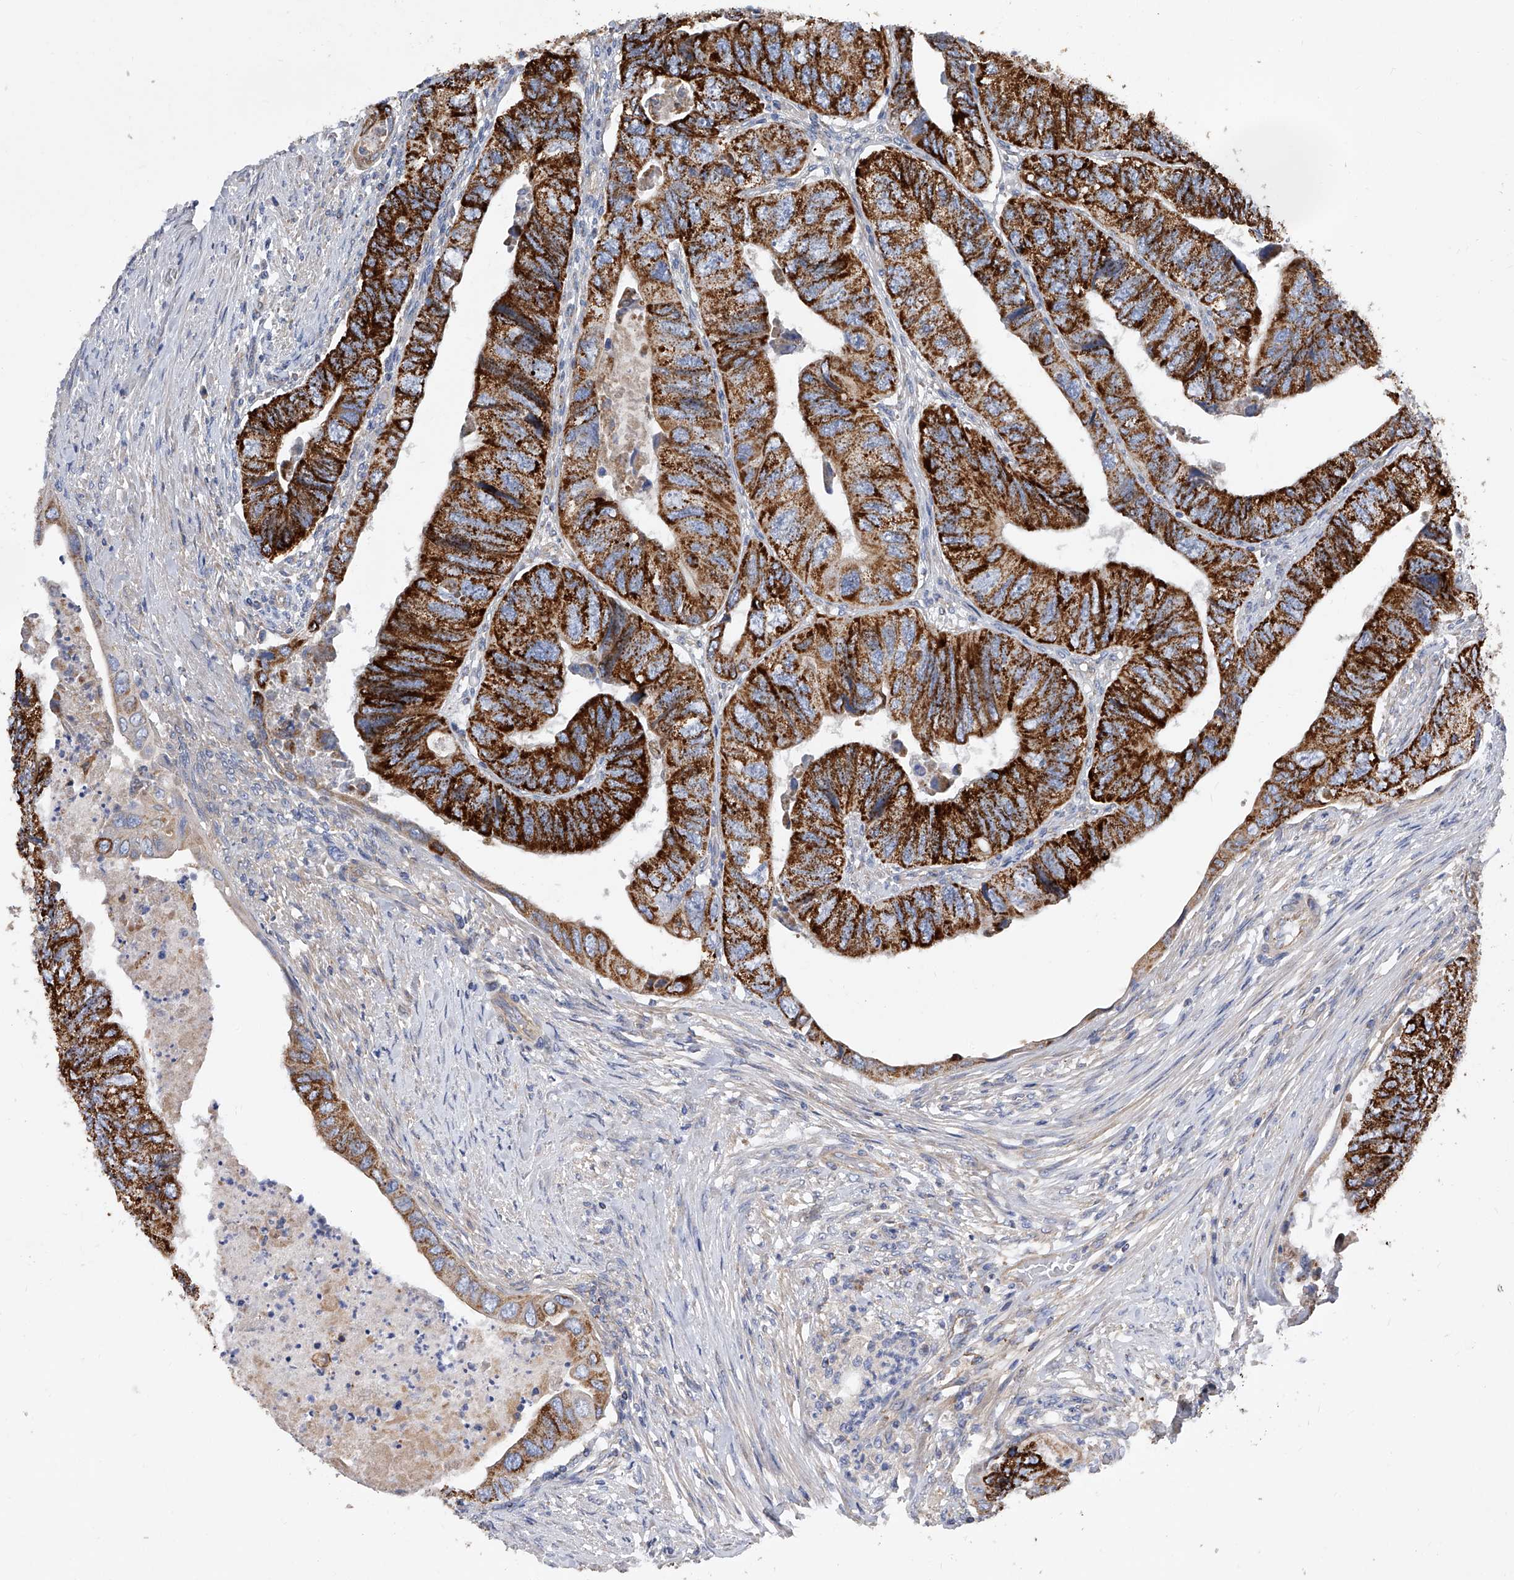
{"staining": {"intensity": "strong", "quantity": ">75%", "location": "cytoplasmic/membranous"}, "tissue": "colorectal cancer", "cell_type": "Tumor cells", "image_type": "cancer", "snomed": [{"axis": "morphology", "description": "Adenocarcinoma, NOS"}, {"axis": "topography", "description": "Rectum"}], "caption": "The immunohistochemical stain labels strong cytoplasmic/membranous expression in tumor cells of colorectal cancer tissue.", "gene": "PDSS2", "patient": {"sex": "male", "age": 63}}